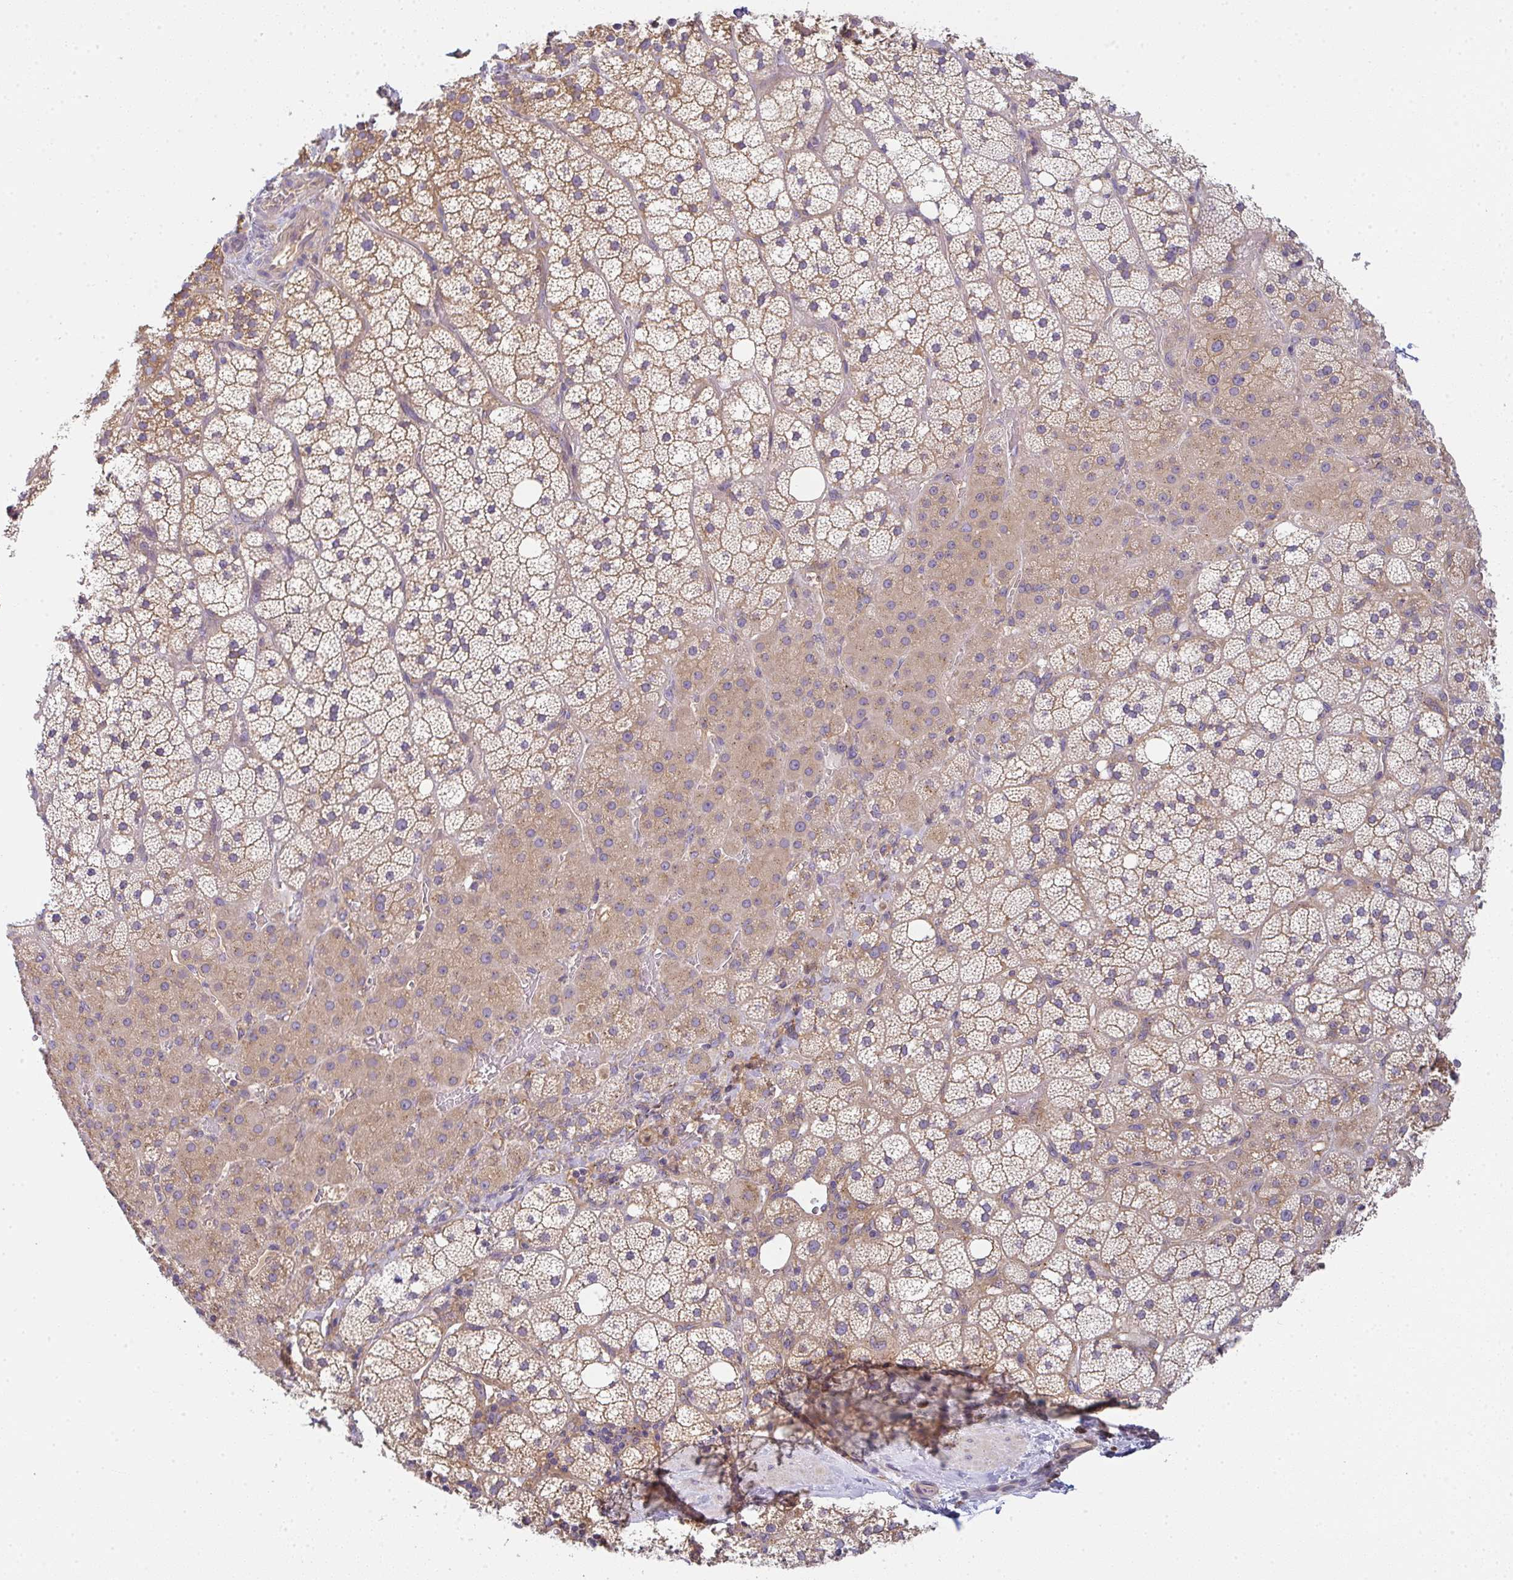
{"staining": {"intensity": "moderate", "quantity": "25%-75%", "location": "cytoplasmic/membranous"}, "tissue": "adrenal gland", "cell_type": "Glandular cells", "image_type": "normal", "snomed": [{"axis": "morphology", "description": "Normal tissue, NOS"}, {"axis": "topography", "description": "Adrenal gland"}], "caption": "Glandular cells reveal medium levels of moderate cytoplasmic/membranous positivity in approximately 25%-75% of cells in unremarkable human adrenal gland.", "gene": "SNX5", "patient": {"sex": "male", "age": 53}}